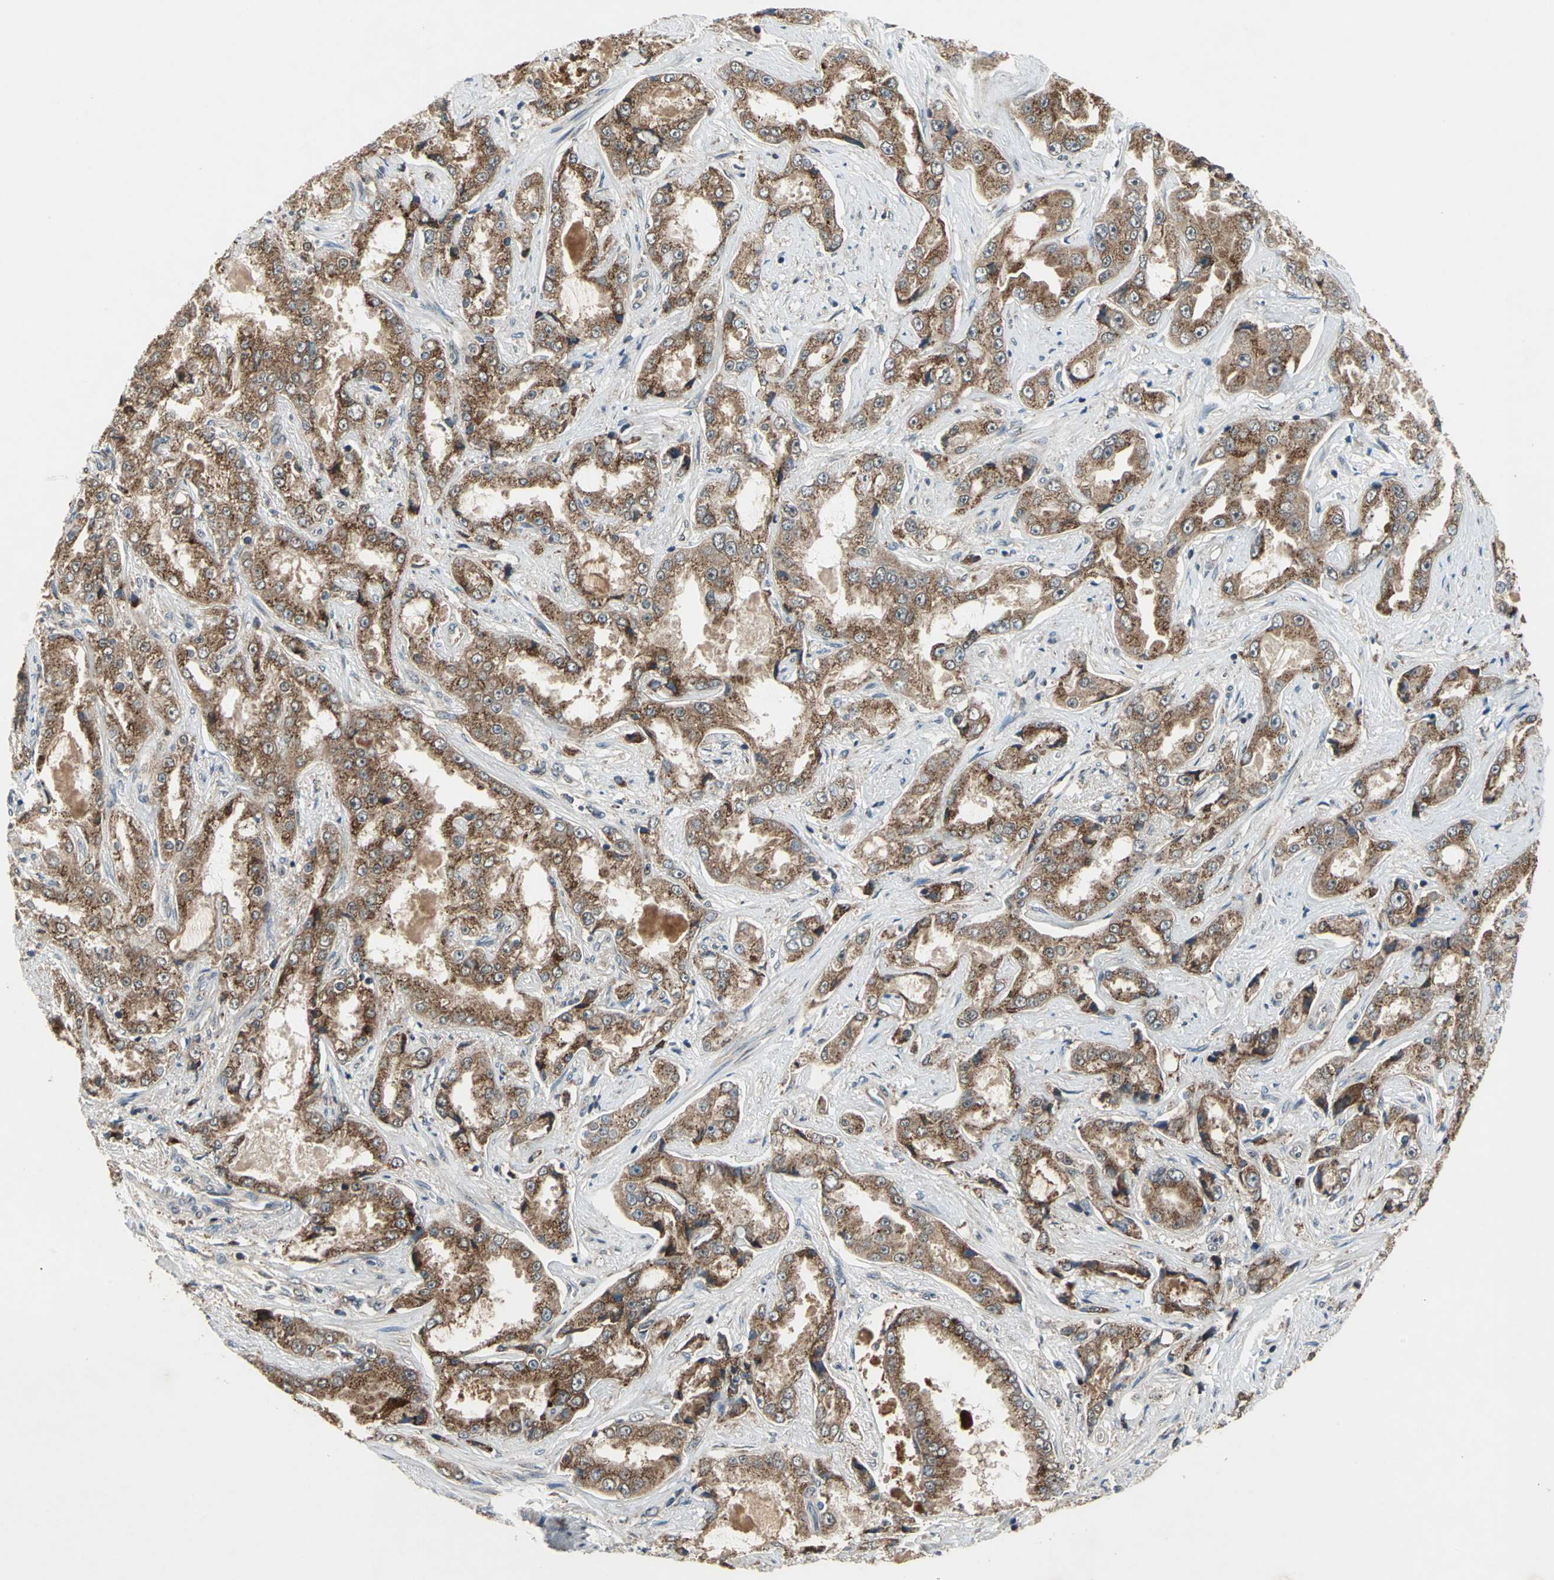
{"staining": {"intensity": "moderate", "quantity": ">75%", "location": "cytoplasmic/membranous"}, "tissue": "prostate cancer", "cell_type": "Tumor cells", "image_type": "cancer", "snomed": [{"axis": "morphology", "description": "Adenocarcinoma, High grade"}, {"axis": "topography", "description": "Prostate"}], "caption": "Prostate cancer stained with DAB (3,3'-diaminobenzidine) IHC displays medium levels of moderate cytoplasmic/membranous expression in approximately >75% of tumor cells.", "gene": "NFKBIE", "patient": {"sex": "male", "age": 73}}